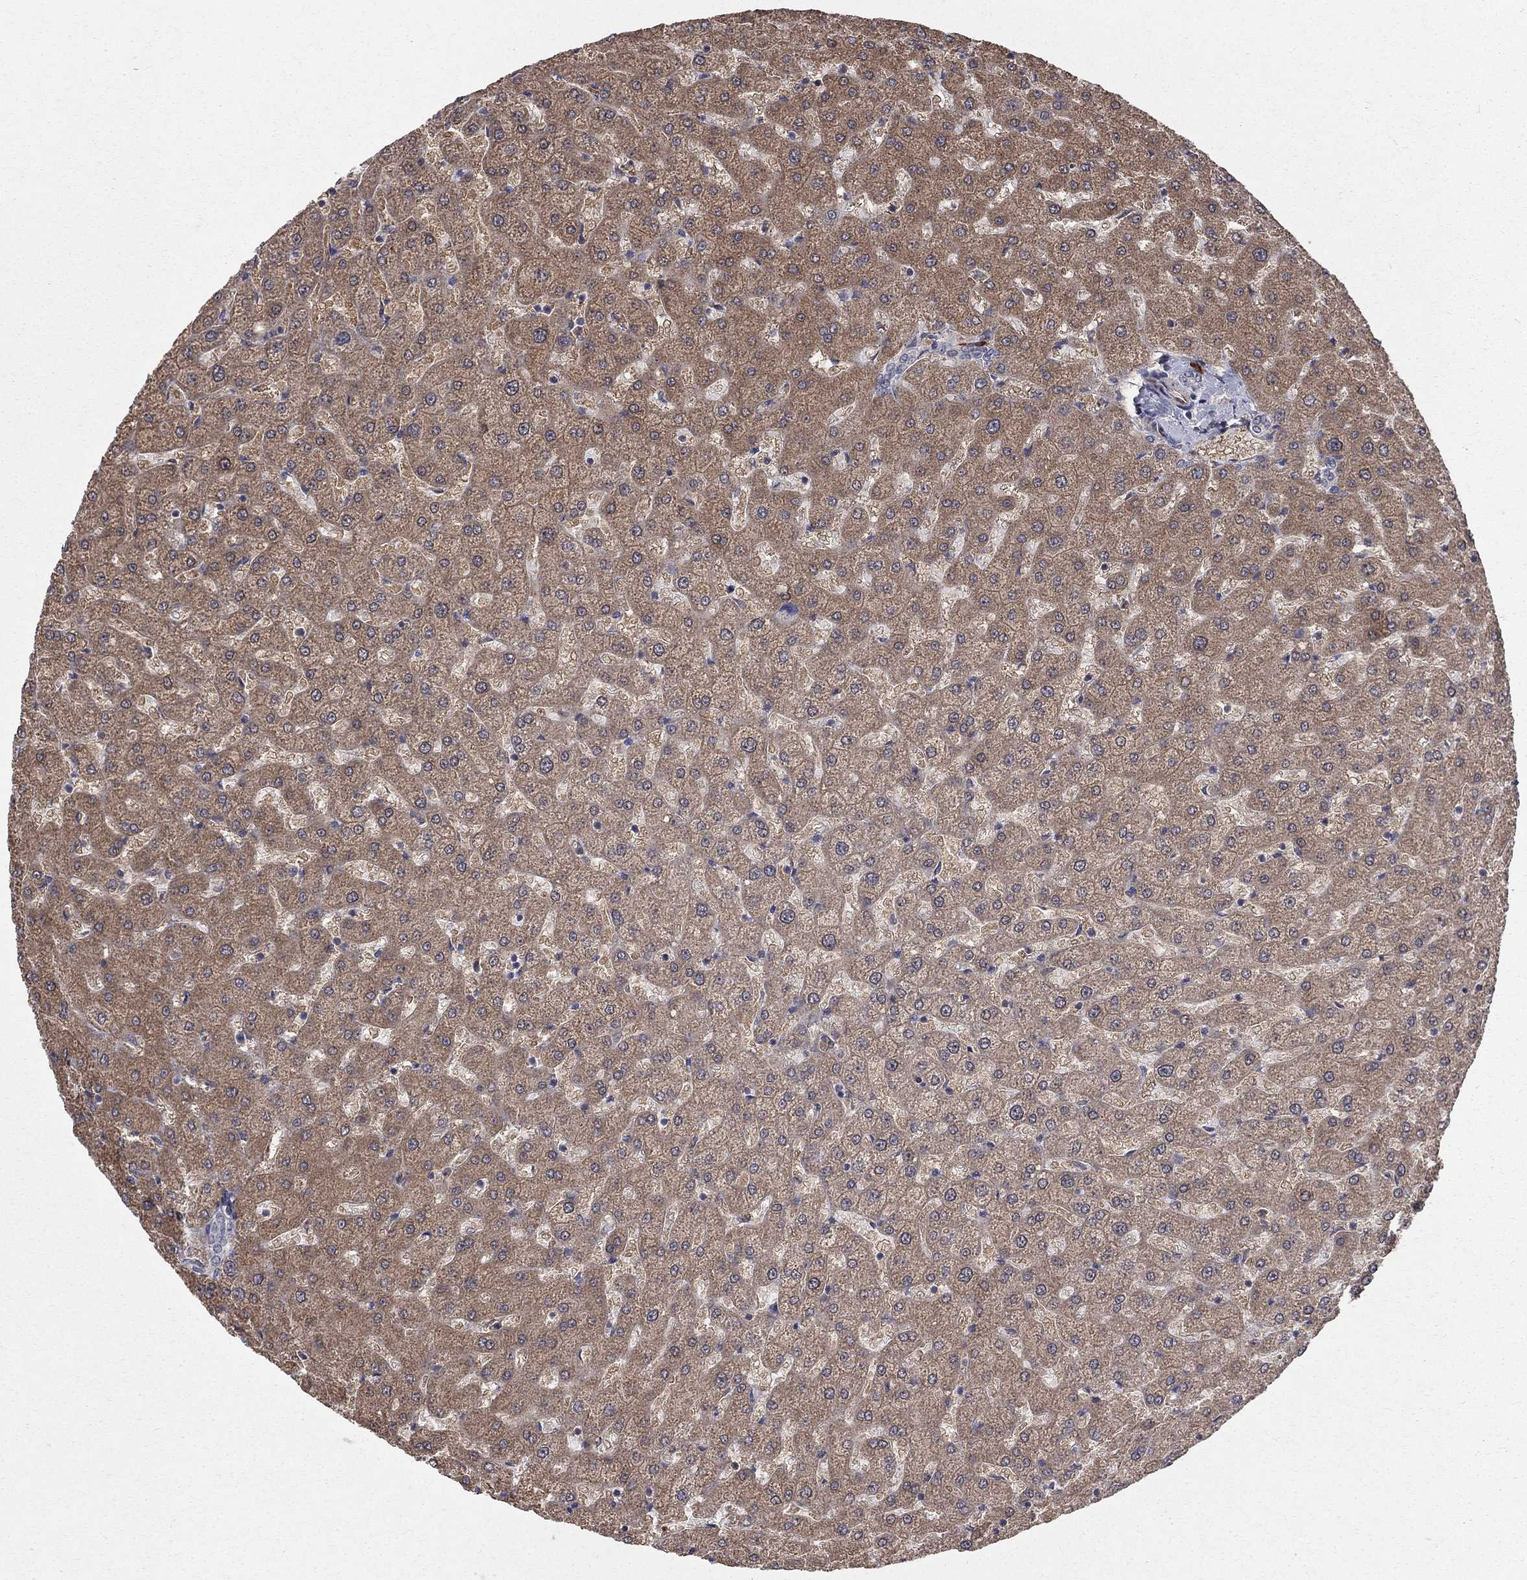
{"staining": {"intensity": "negative", "quantity": "none", "location": "none"}, "tissue": "liver", "cell_type": "Cholangiocytes", "image_type": "normal", "snomed": [{"axis": "morphology", "description": "Normal tissue, NOS"}, {"axis": "topography", "description": "Liver"}], "caption": "High power microscopy photomicrograph of an IHC photomicrograph of benign liver, revealing no significant expression in cholangiocytes. The staining was performed using DAB (3,3'-diaminobenzidine) to visualize the protein expression in brown, while the nuclei were stained in blue with hematoxylin (Magnification: 20x).", "gene": "MSRA", "patient": {"sex": "female", "age": 50}}